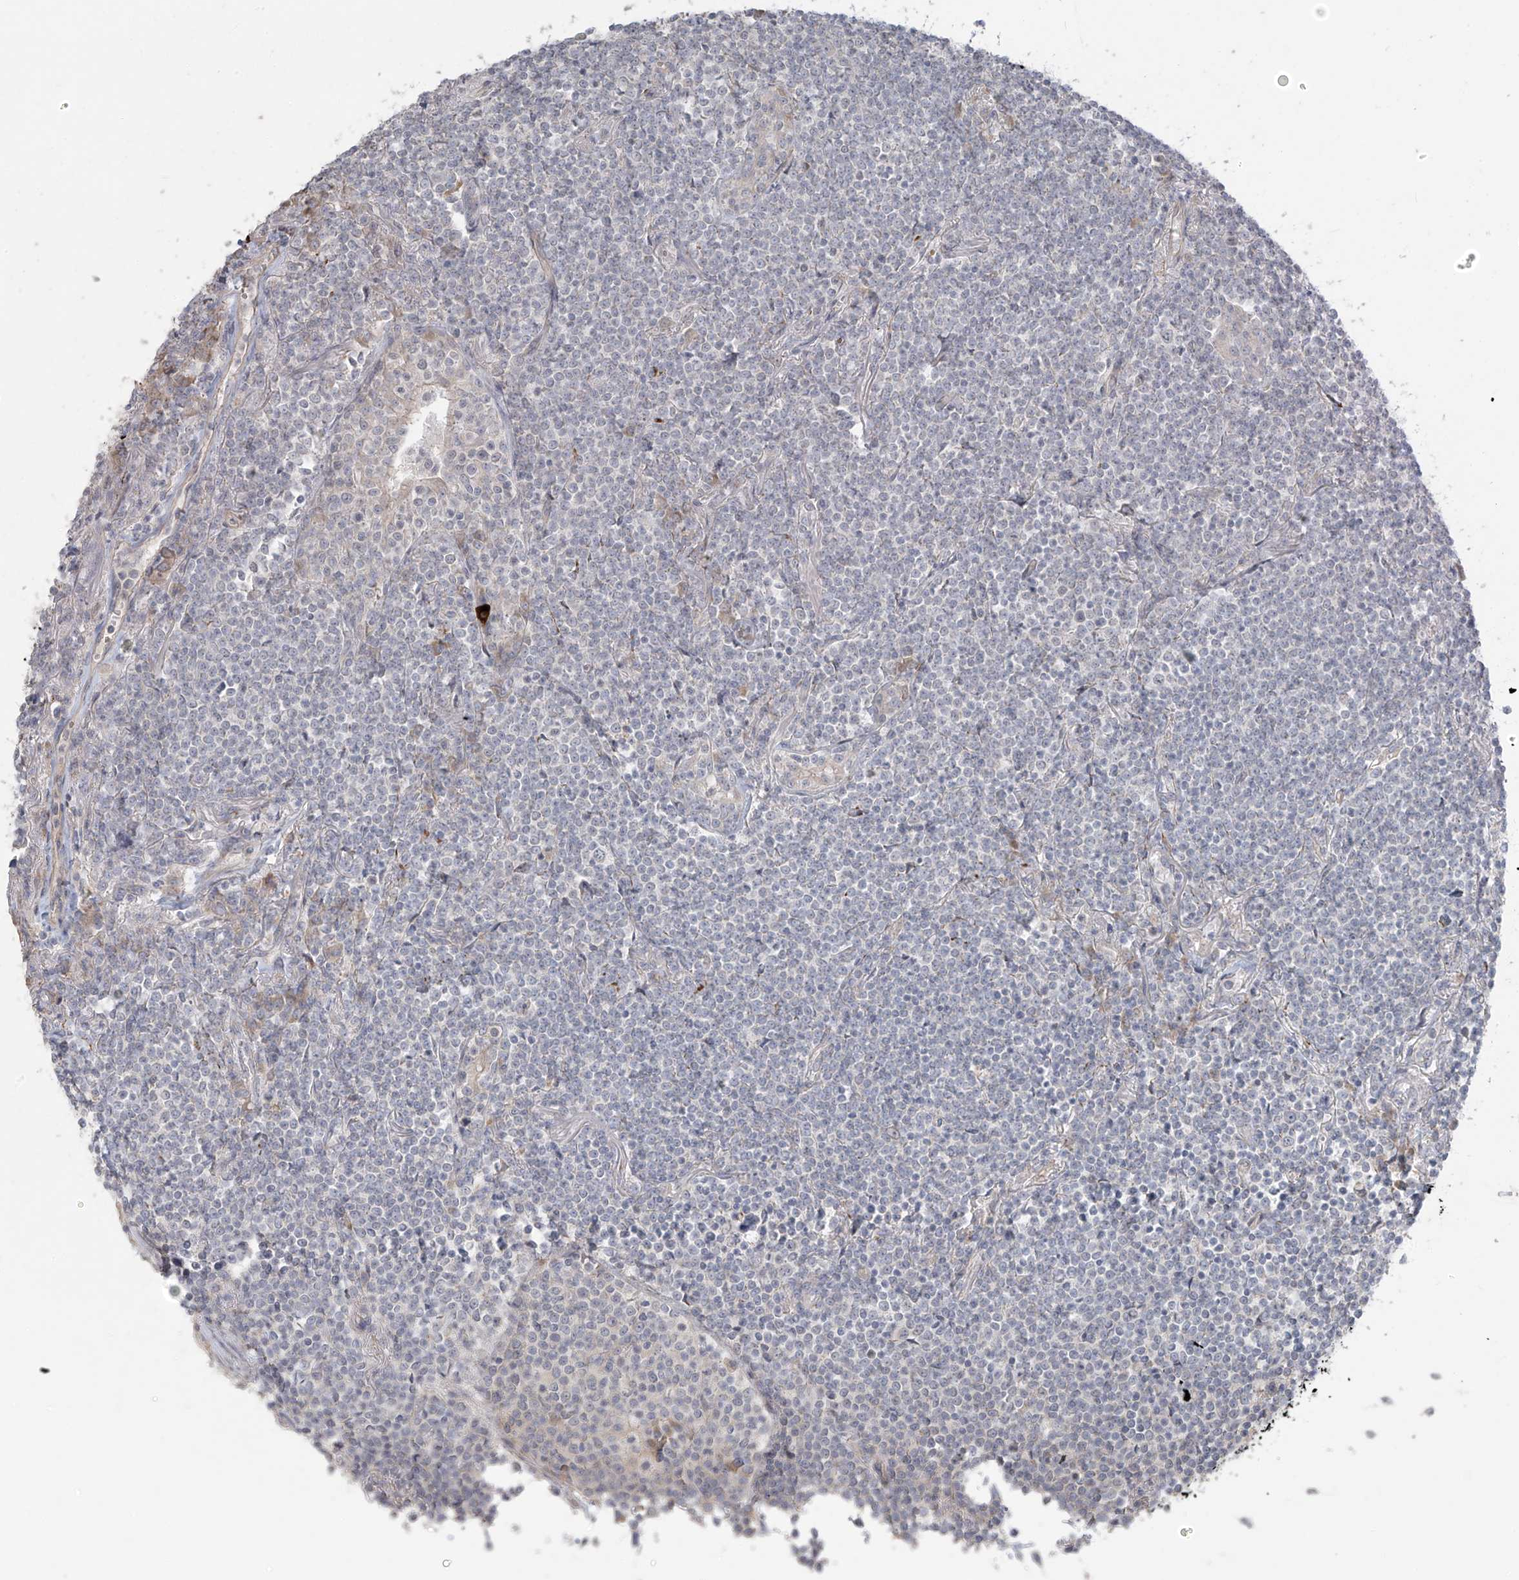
{"staining": {"intensity": "negative", "quantity": "none", "location": "none"}, "tissue": "lymphoma", "cell_type": "Tumor cells", "image_type": "cancer", "snomed": [{"axis": "morphology", "description": "Malignant lymphoma, non-Hodgkin's type, Low grade"}, {"axis": "topography", "description": "Lung"}], "caption": "There is no significant expression in tumor cells of malignant lymphoma, non-Hodgkin's type (low-grade). (Brightfield microscopy of DAB (3,3'-diaminobenzidine) immunohistochemistry at high magnification).", "gene": "MAGIX", "patient": {"sex": "female", "age": 71}}